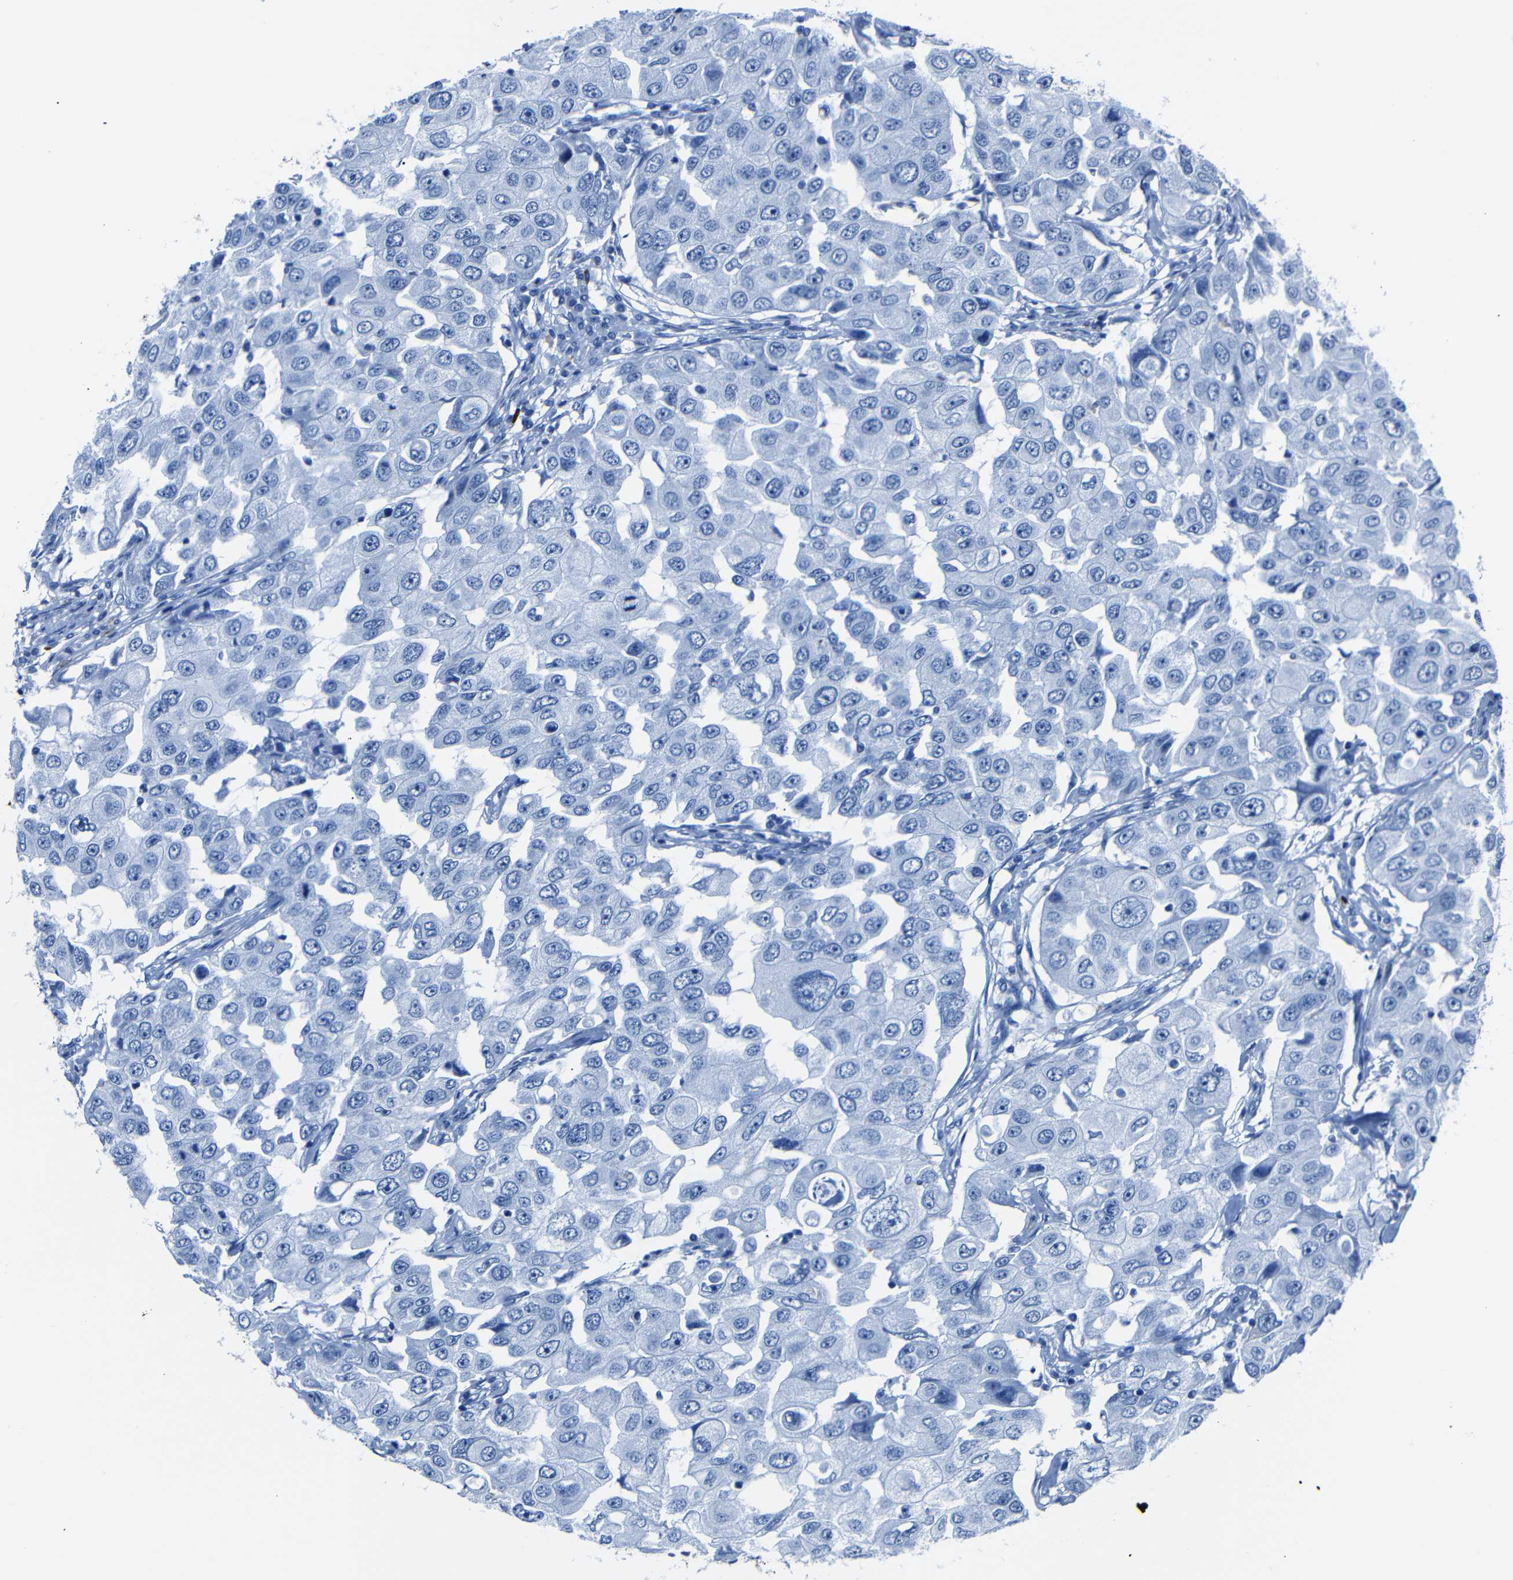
{"staining": {"intensity": "negative", "quantity": "none", "location": "none"}, "tissue": "breast cancer", "cell_type": "Tumor cells", "image_type": "cancer", "snomed": [{"axis": "morphology", "description": "Duct carcinoma"}, {"axis": "topography", "description": "Breast"}], "caption": "This is an IHC image of intraductal carcinoma (breast). There is no positivity in tumor cells.", "gene": "CLDN11", "patient": {"sex": "female", "age": 27}}